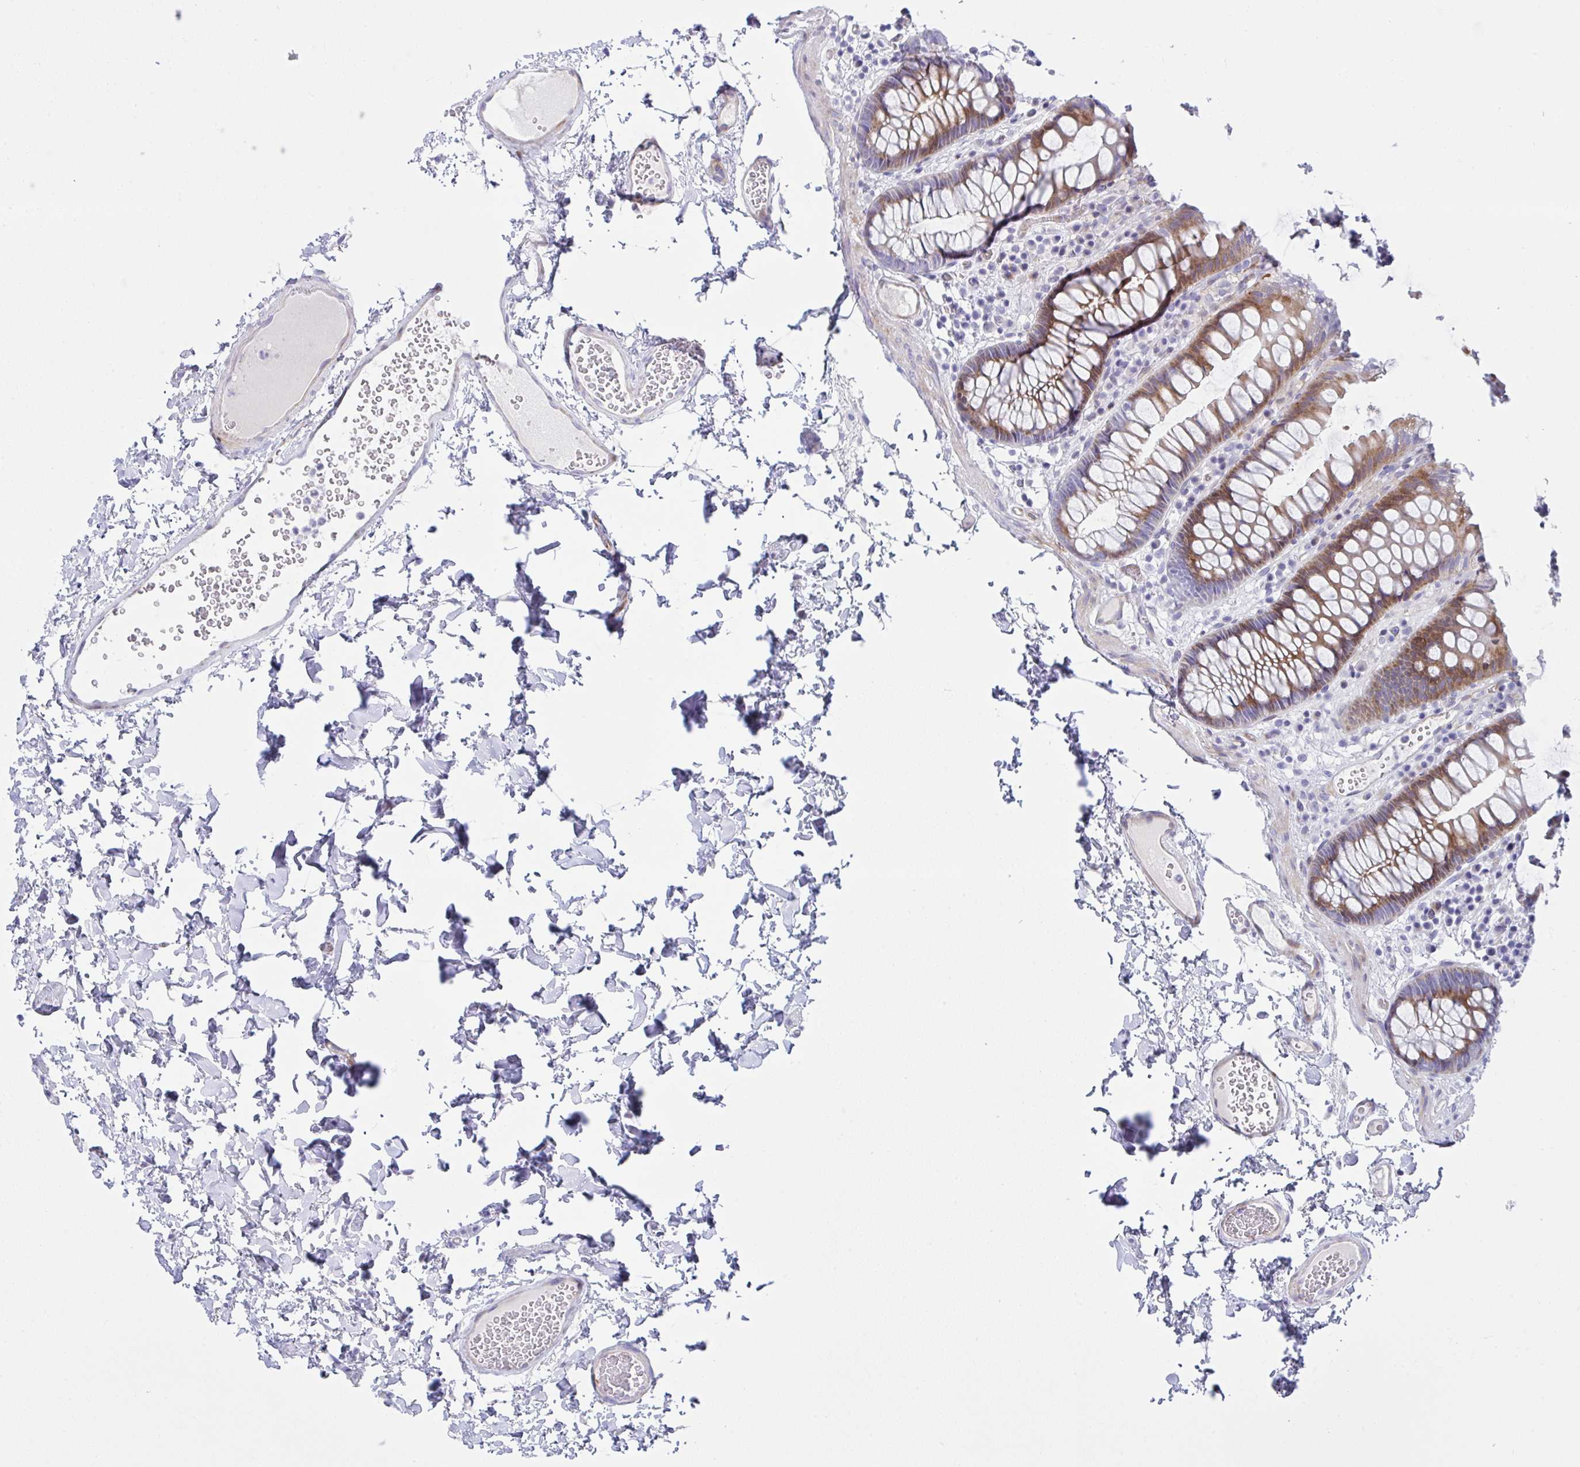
{"staining": {"intensity": "negative", "quantity": "none", "location": "none"}, "tissue": "colon", "cell_type": "Endothelial cells", "image_type": "normal", "snomed": [{"axis": "morphology", "description": "Normal tissue, NOS"}, {"axis": "topography", "description": "Colon"}, {"axis": "topography", "description": "Peripheral nerve tissue"}], "caption": "Immunohistochemistry image of normal colon stained for a protein (brown), which demonstrates no staining in endothelial cells. The staining is performed using DAB (3,3'-diaminobenzidine) brown chromogen with nuclei counter-stained in using hematoxylin.", "gene": "ZNF713", "patient": {"sex": "male", "age": 84}}